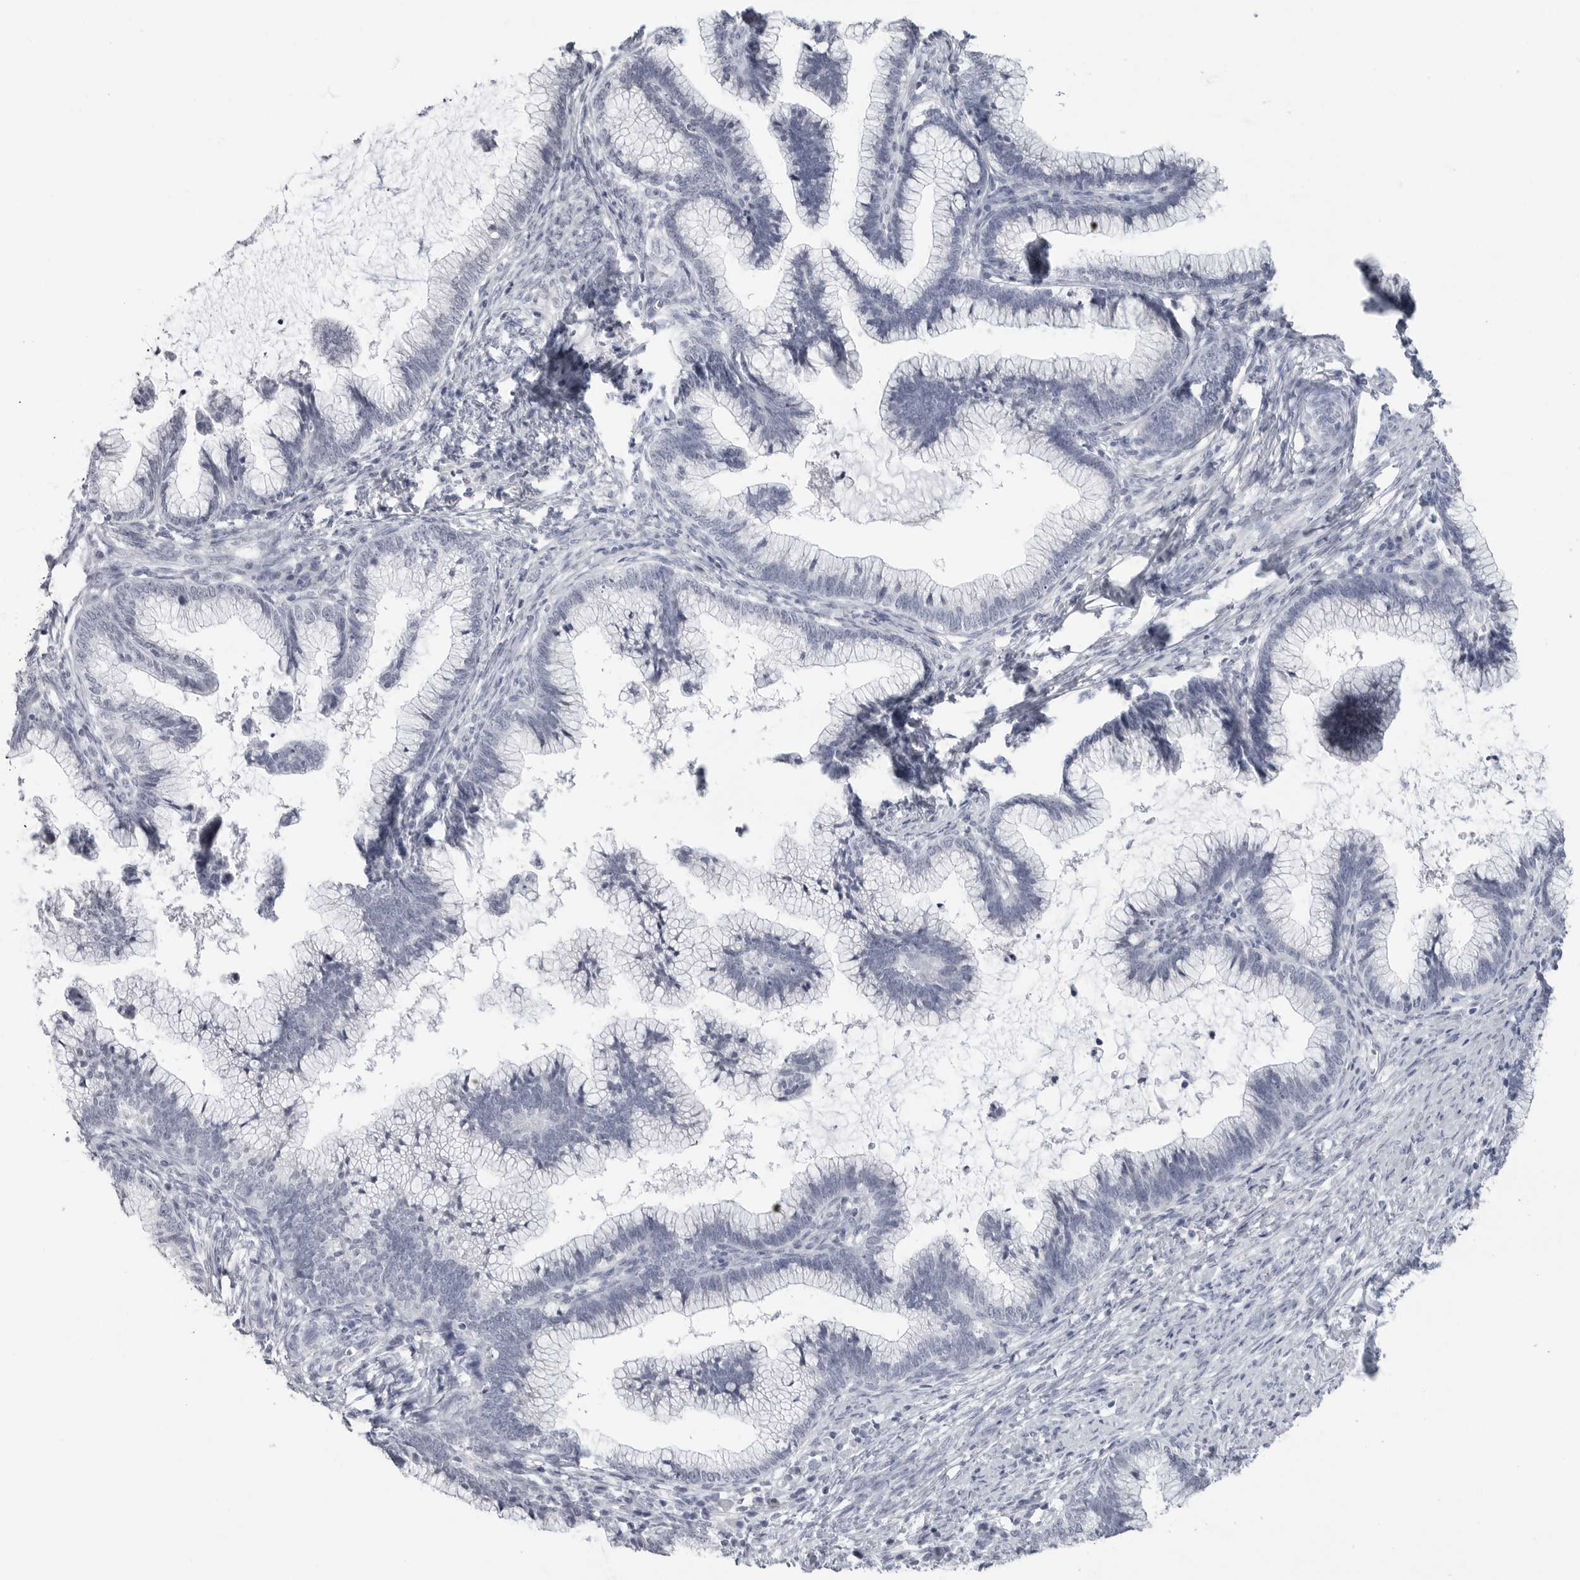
{"staining": {"intensity": "negative", "quantity": "none", "location": "none"}, "tissue": "cervical cancer", "cell_type": "Tumor cells", "image_type": "cancer", "snomed": [{"axis": "morphology", "description": "Adenocarcinoma, NOS"}, {"axis": "topography", "description": "Cervix"}], "caption": "IHC image of cervical adenocarcinoma stained for a protein (brown), which exhibits no staining in tumor cells.", "gene": "PGA3", "patient": {"sex": "female", "age": 36}}